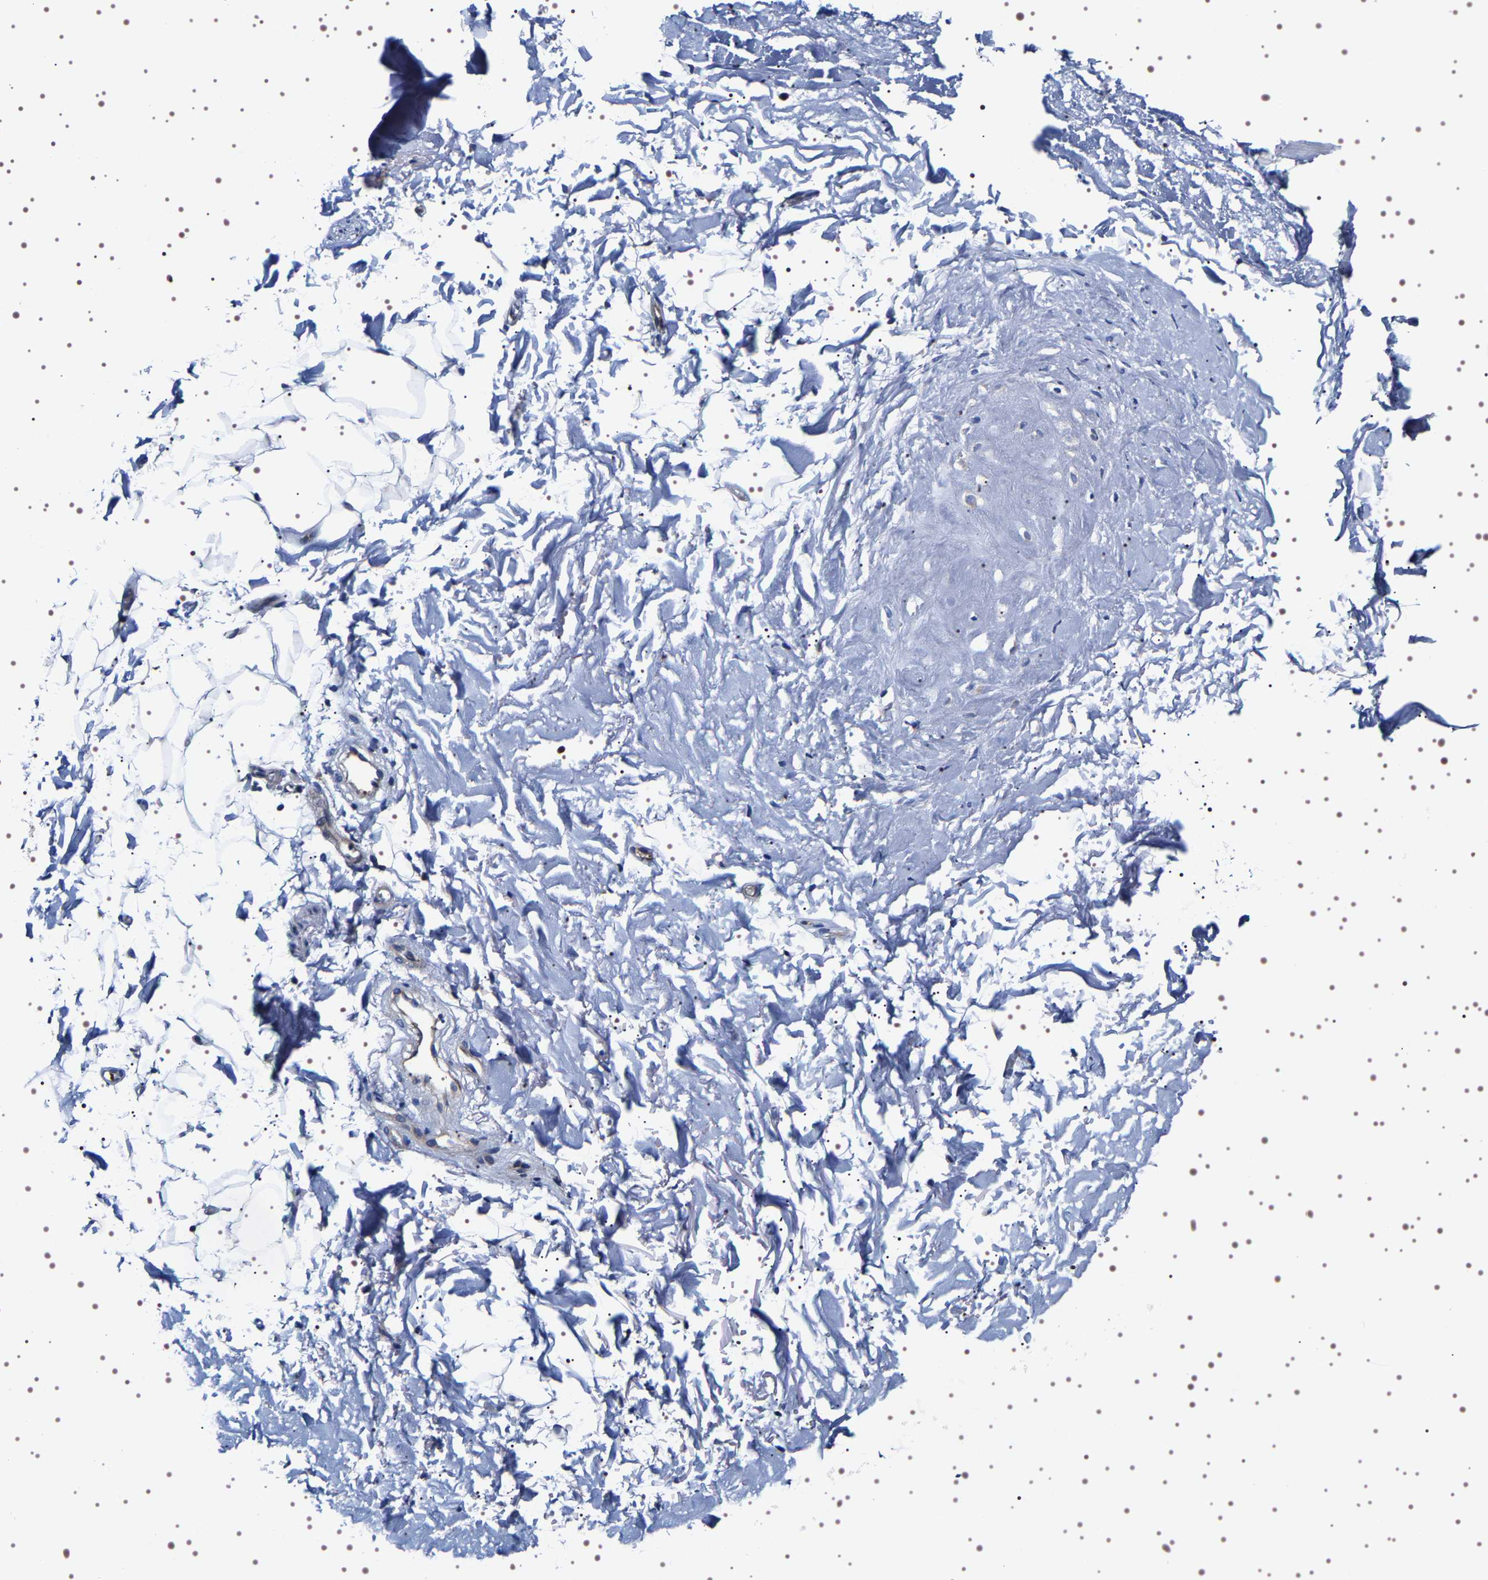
{"staining": {"intensity": "negative", "quantity": "none", "location": "none"}, "tissue": "adipose tissue", "cell_type": "Adipocytes", "image_type": "normal", "snomed": [{"axis": "morphology", "description": "Normal tissue, NOS"}, {"axis": "topography", "description": "Cartilage tissue"}, {"axis": "topography", "description": "Bronchus"}], "caption": "This image is of unremarkable adipose tissue stained with IHC to label a protein in brown with the nuclei are counter-stained blue. There is no expression in adipocytes. Nuclei are stained in blue.", "gene": "SQLE", "patient": {"sex": "female", "age": 73}}